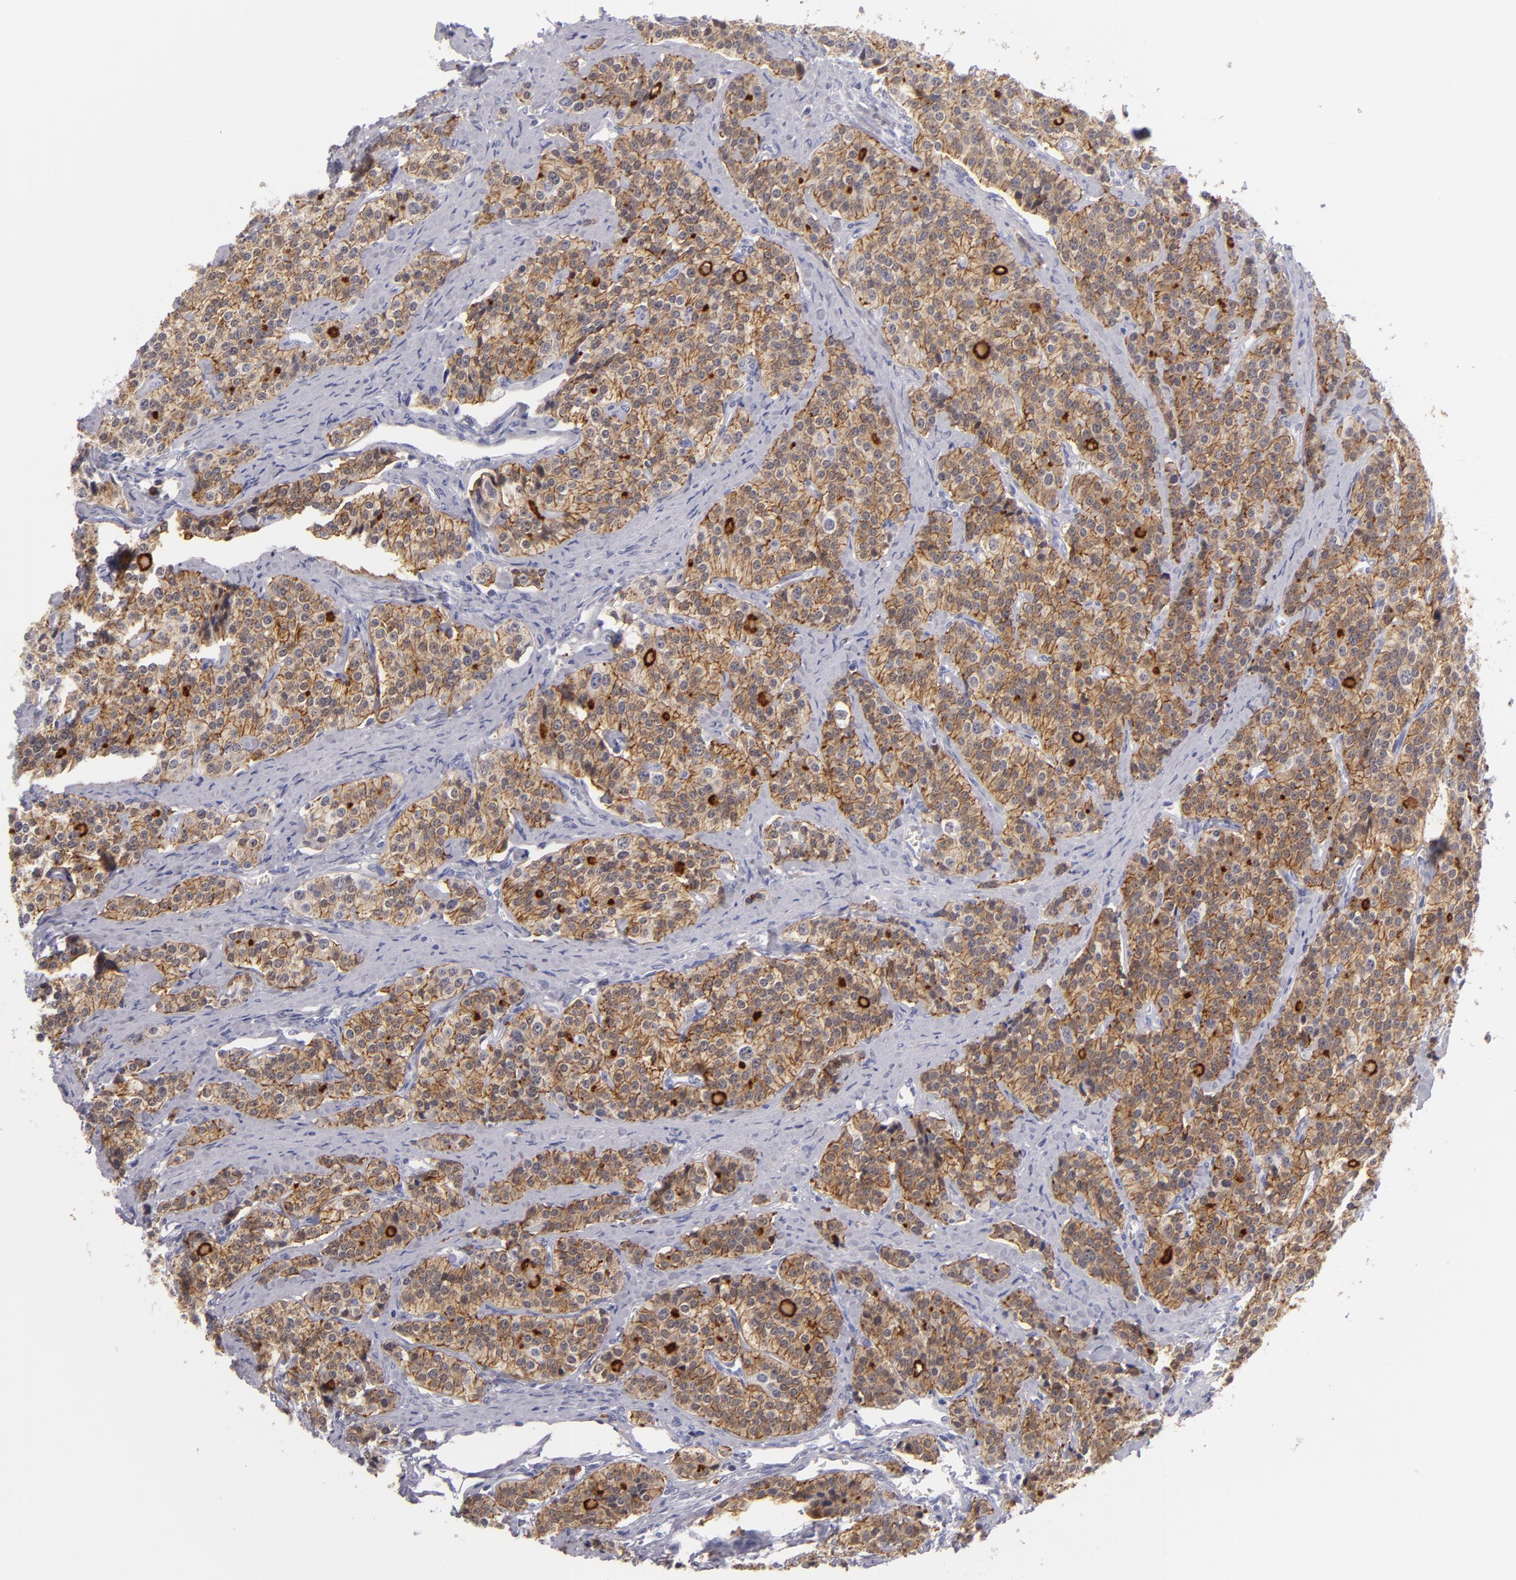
{"staining": {"intensity": "strong", "quantity": ">75%", "location": "cytoplasmic/membranous"}, "tissue": "carcinoid", "cell_type": "Tumor cells", "image_type": "cancer", "snomed": [{"axis": "morphology", "description": "Carcinoid, malignant, NOS"}, {"axis": "topography", "description": "Small intestine"}], "caption": "An image of human carcinoid (malignant) stained for a protein demonstrates strong cytoplasmic/membranous brown staining in tumor cells. The staining was performed using DAB to visualize the protein expression in brown, while the nuclei were stained in blue with hematoxylin (Magnification: 20x).", "gene": "VIL1", "patient": {"sex": "male", "age": 63}}